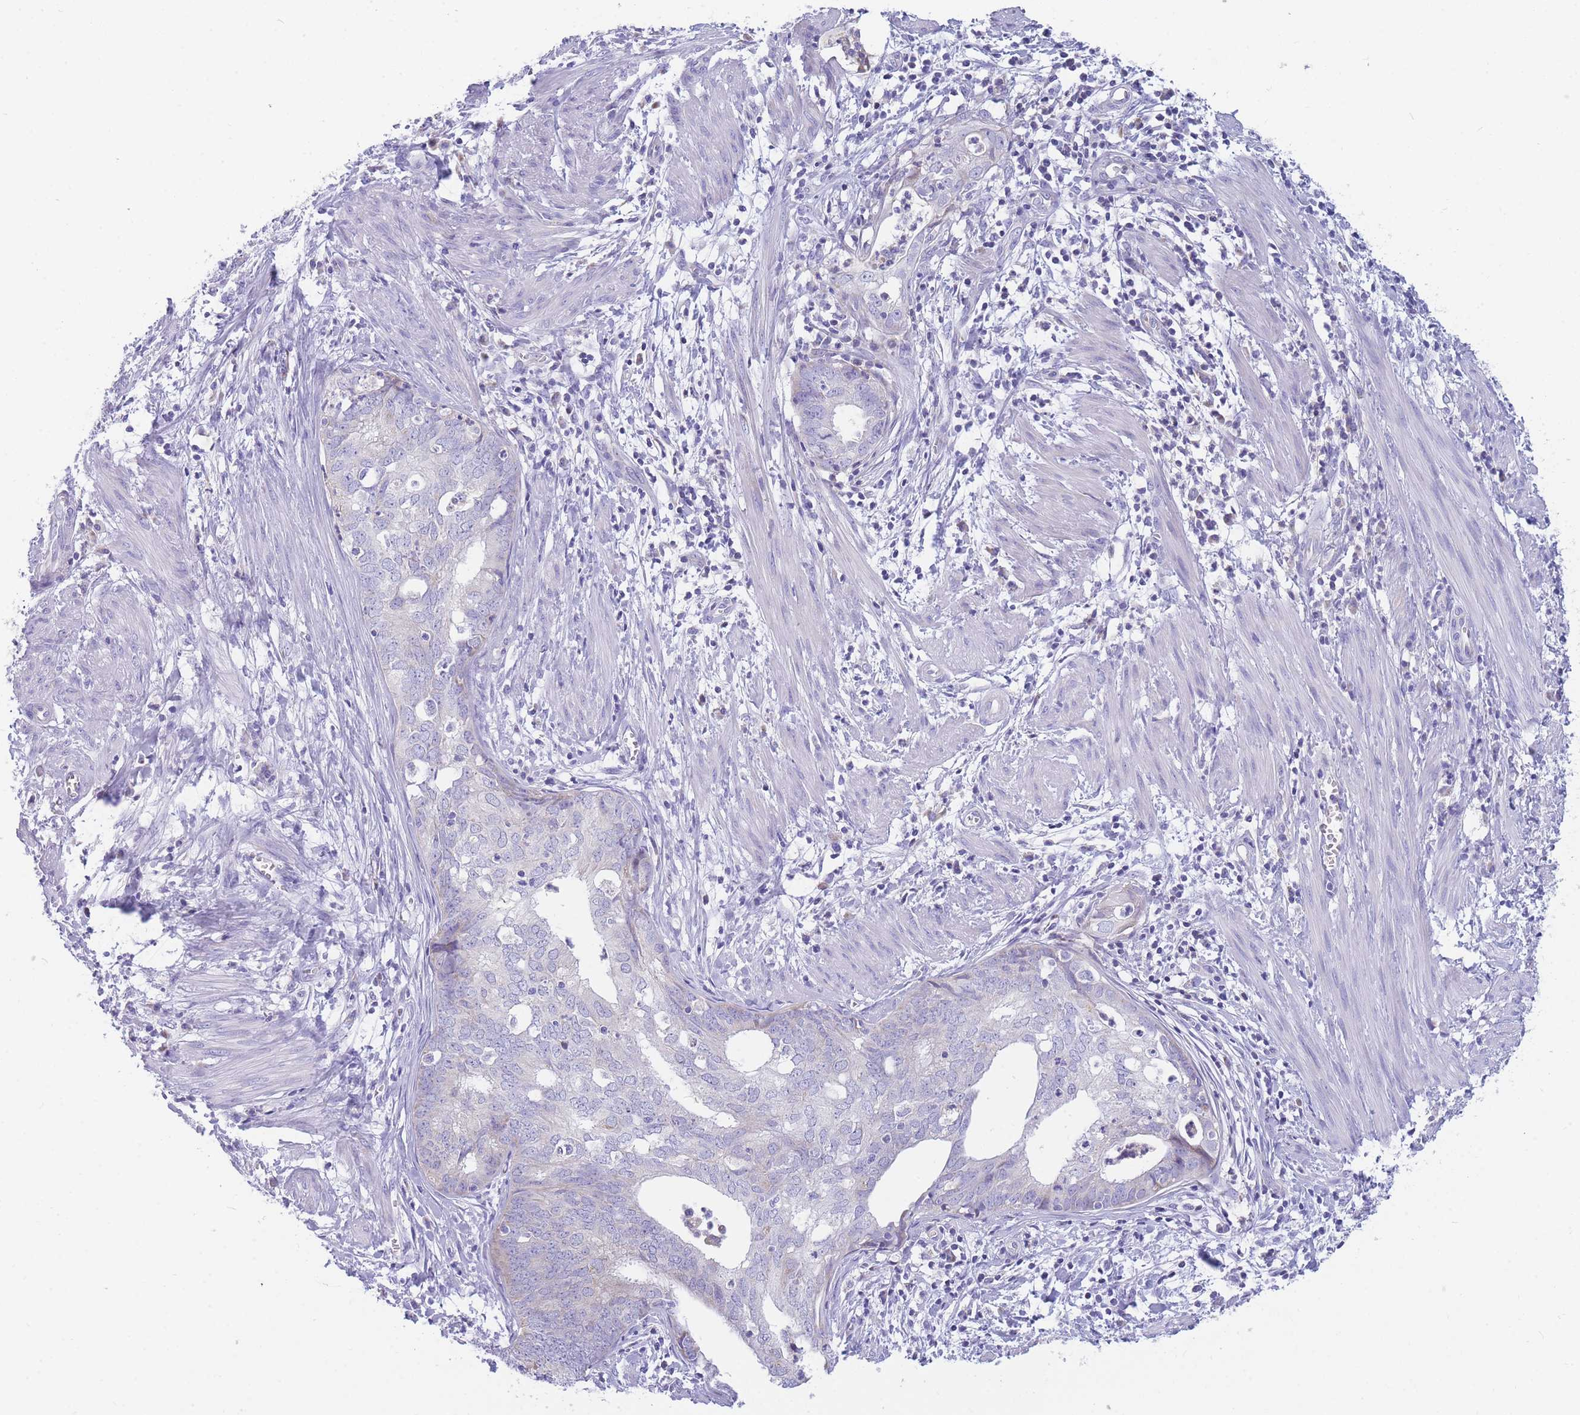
{"staining": {"intensity": "negative", "quantity": "none", "location": "none"}, "tissue": "endometrial cancer", "cell_type": "Tumor cells", "image_type": "cancer", "snomed": [{"axis": "morphology", "description": "Adenocarcinoma, NOS"}, {"axis": "topography", "description": "Endometrium"}], "caption": "Immunohistochemistry image of neoplastic tissue: human endometrial cancer (adenocarcinoma) stained with DAB (3,3'-diaminobenzidine) exhibits no significant protein positivity in tumor cells. Brightfield microscopy of immunohistochemistry (IHC) stained with DAB (brown) and hematoxylin (blue), captured at high magnification.", "gene": "DHRS11", "patient": {"sex": "female", "age": 68}}